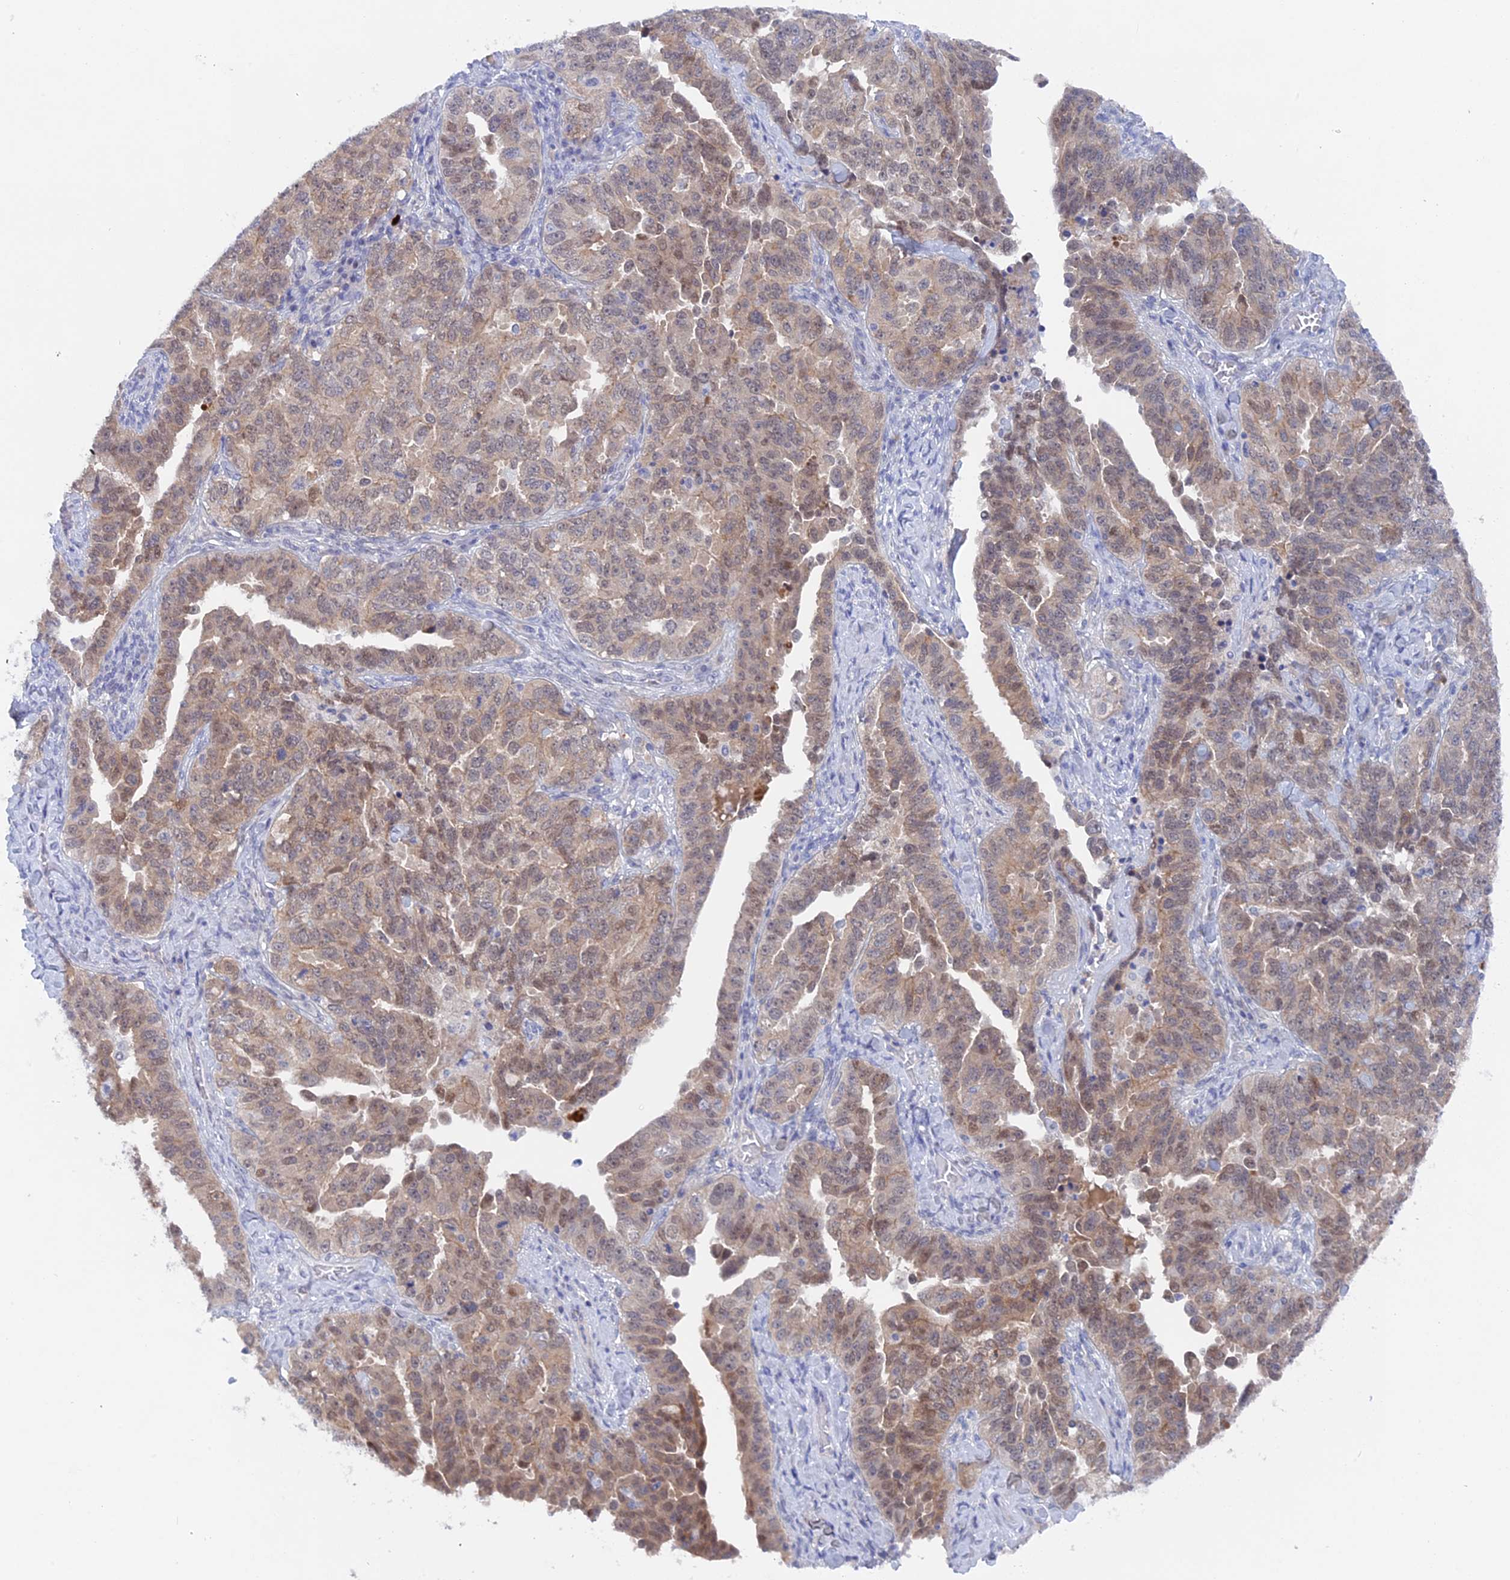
{"staining": {"intensity": "moderate", "quantity": "25%-75%", "location": "cytoplasmic/membranous,nuclear"}, "tissue": "ovarian cancer", "cell_type": "Tumor cells", "image_type": "cancer", "snomed": [{"axis": "morphology", "description": "Carcinoma, endometroid"}, {"axis": "topography", "description": "Ovary"}], "caption": "Moderate cytoplasmic/membranous and nuclear protein expression is seen in about 25%-75% of tumor cells in ovarian cancer.", "gene": "DACT3", "patient": {"sex": "female", "age": 62}}